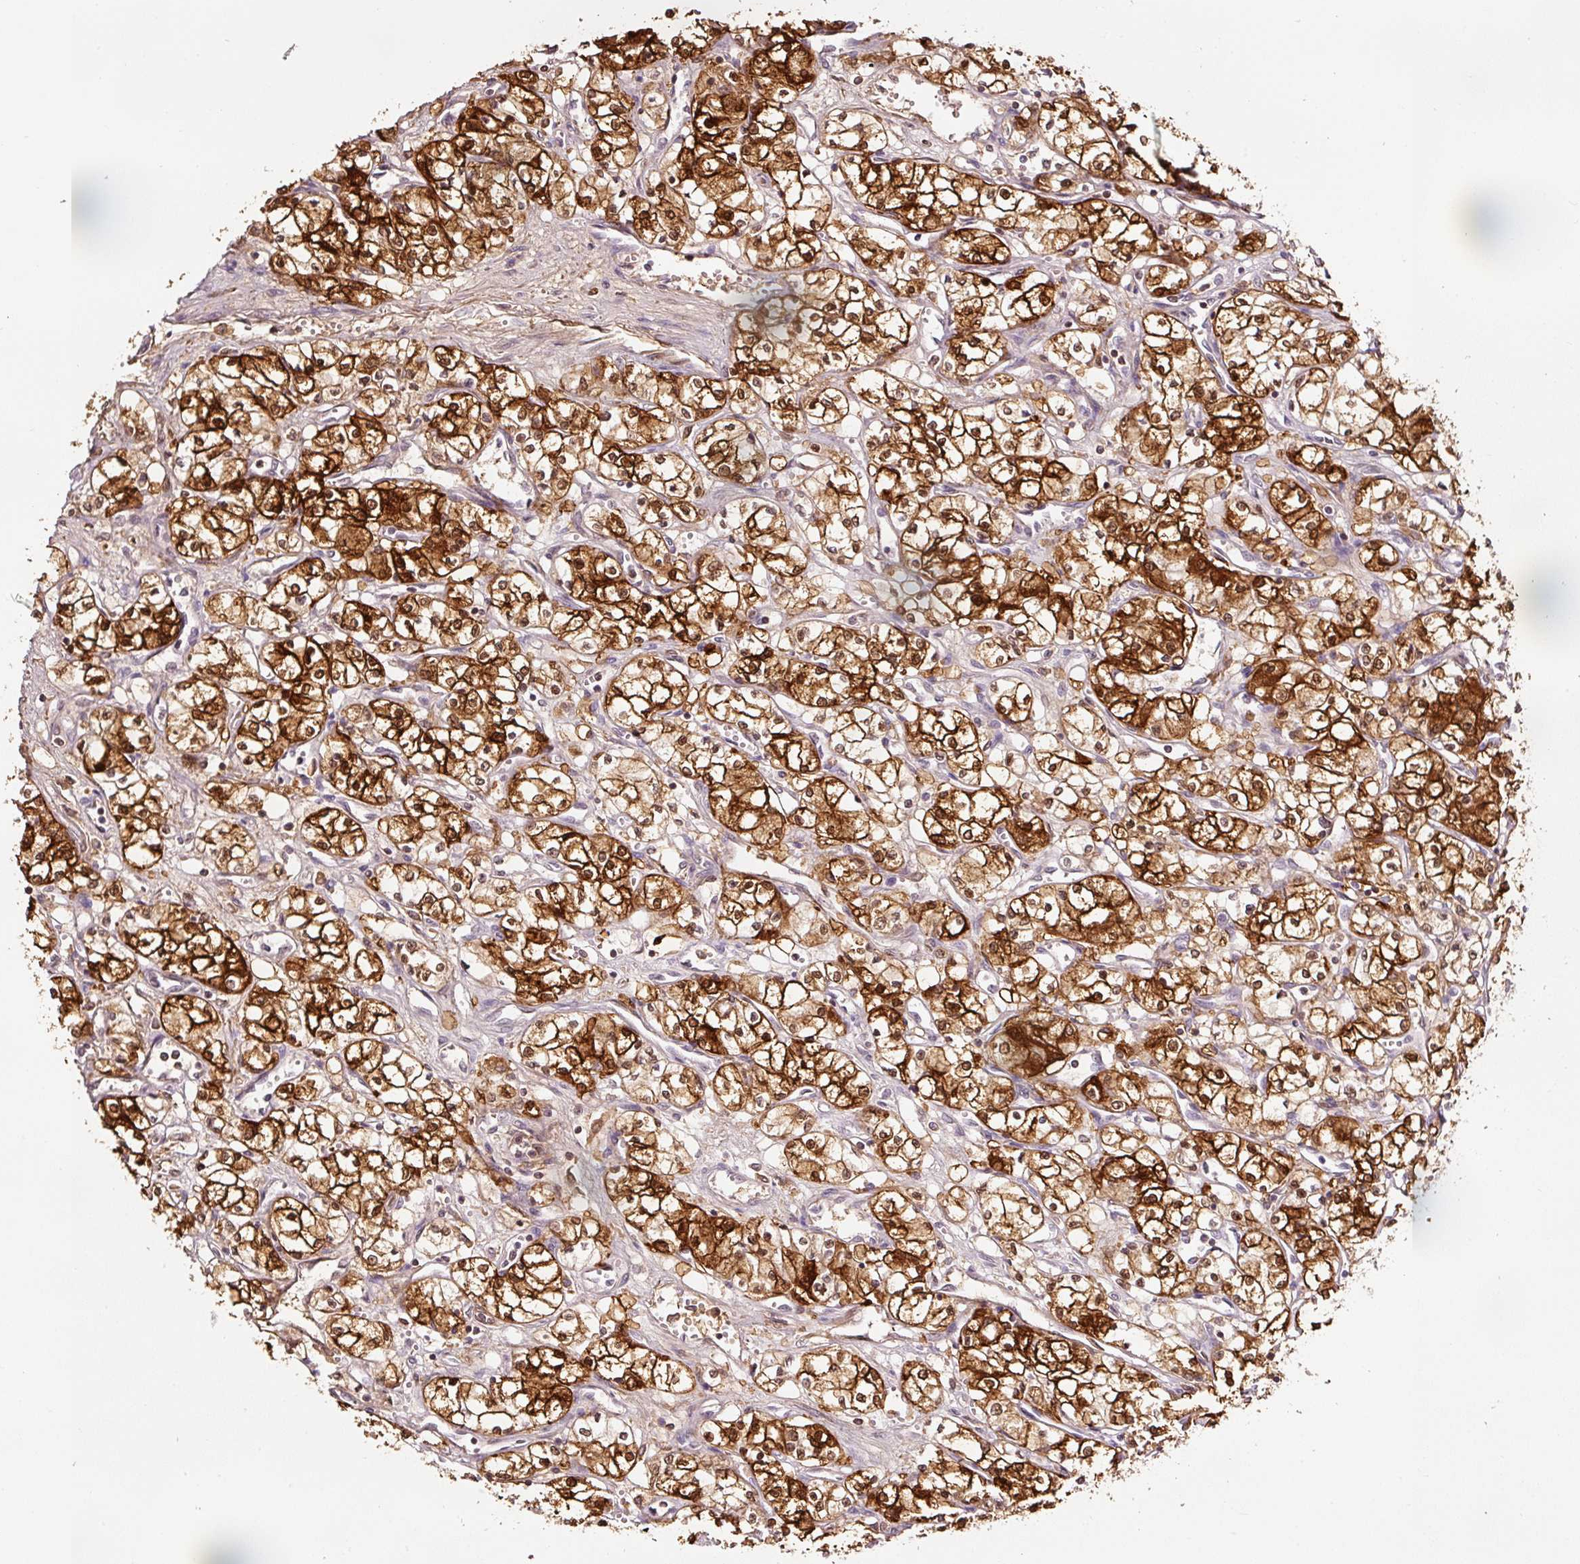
{"staining": {"intensity": "strong", "quantity": ">75%", "location": "cytoplasmic/membranous,nuclear"}, "tissue": "renal cancer", "cell_type": "Tumor cells", "image_type": "cancer", "snomed": [{"axis": "morphology", "description": "Normal tissue, NOS"}, {"axis": "morphology", "description": "Adenocarcinoma, NOS"}, {"axis": "topography", "description": "Kidney"}], "caption": "Immunohistochemistry (DAB (3,3'-diaminobenzidine)) staining of human adenocarcinoma (renal) displays strong cytoplasmic/membranous and nuclear protein staining in approximately >75% of tumor cells.", "gene": "FBXL14", "patient": {"sex": "male", "age": 59}}